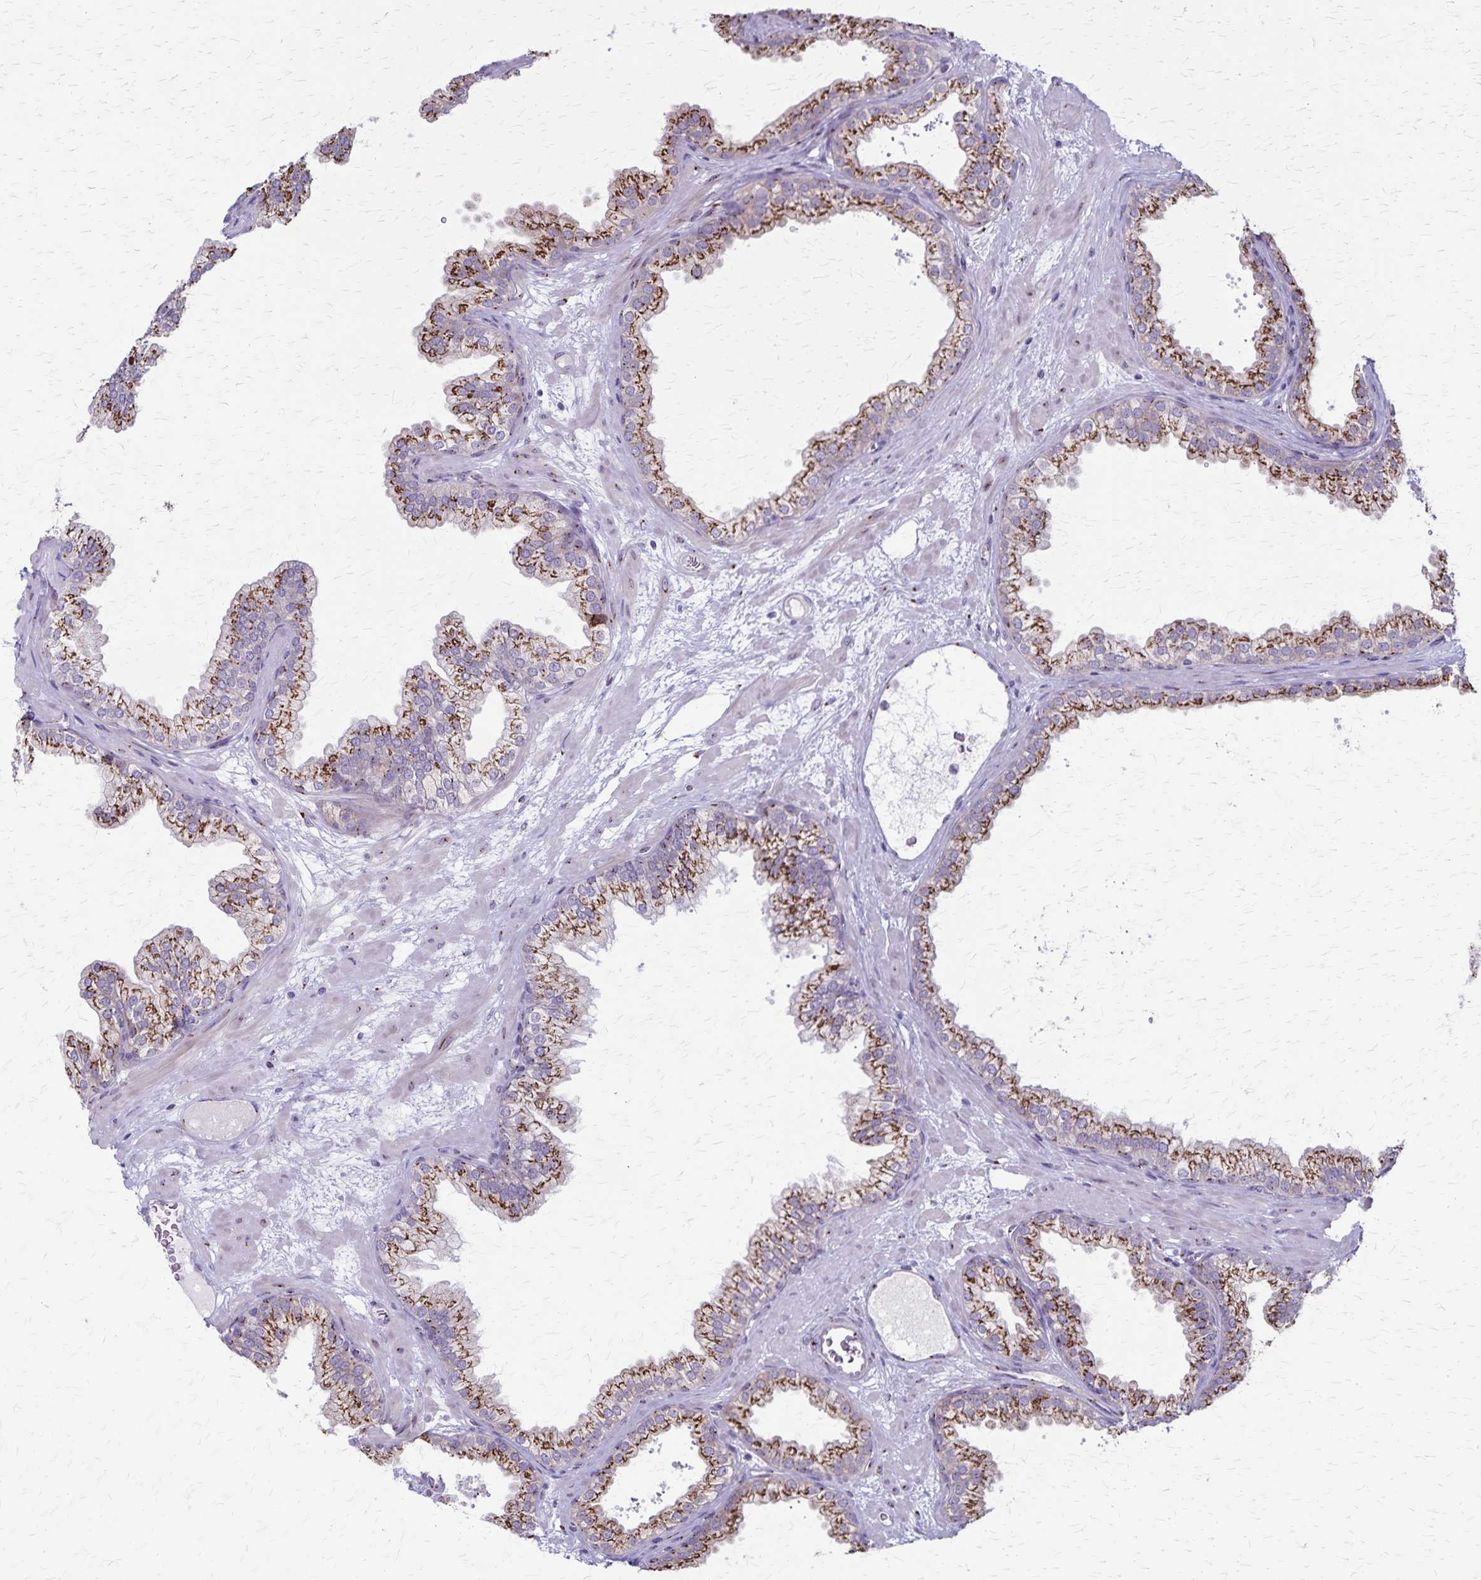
{"staining": {"intensity": "strong", "quantity": ">75%", "location": "cytoplasmic/membranous"}, "tissue": "prostate", "cell_type": "Glandular cells", "image_type": "normal", "snomed": [{"axis": "morphology", "description": "Normal tissue, NOS"}, {"axis": "topography", "description": "Prostate"}], "caption": "About >75% of glandular cells in normal human prostate reveal strong cytoplasmic/membranous protein positivity as visualized by brown immunohistochemical staining.", "gene": "MCFD2", "patient": {"sex": "male", "age": 37}}